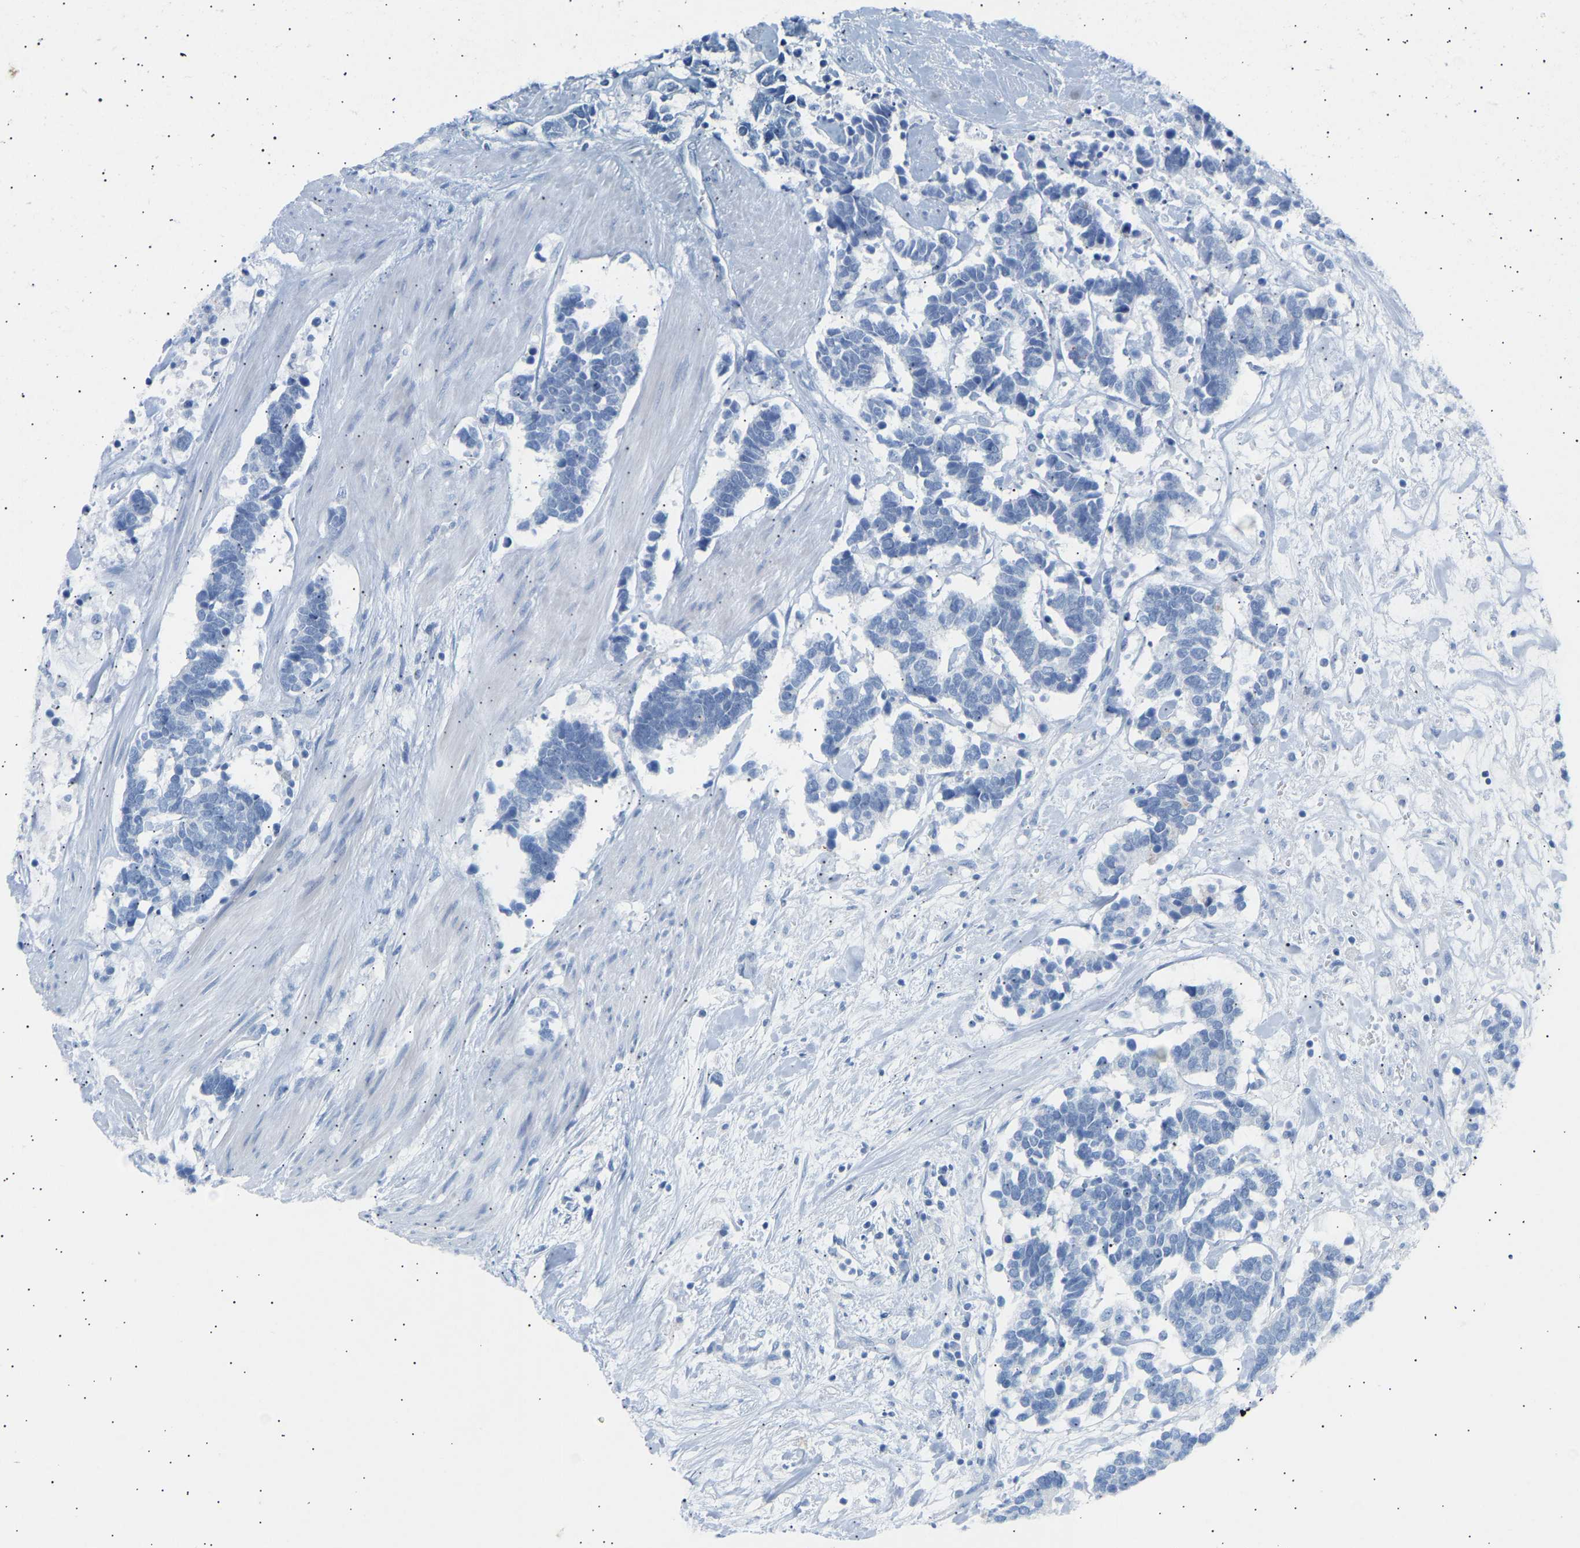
{"staining": {"intensity": "negative", "quantity": "none", "location": "none"}, "tissue": "carcinoid", "cell_type": "Tumor cells", "image_type": "cancer", "snomed": [{"axis": "morphology", "description": "Carcinoma, NOS"}, {"axis": "morphology", "description": "Carcinoid, malignant, NOS"}, {"axis": "topography", "description": "Urinary bladder"}], "caption": "The immunohistochemistry micrograph has no significant staining in tumor cells of carcinoid tissue.", "gene": "PEX1", "patient": {"sex": "male", "age": 57}}